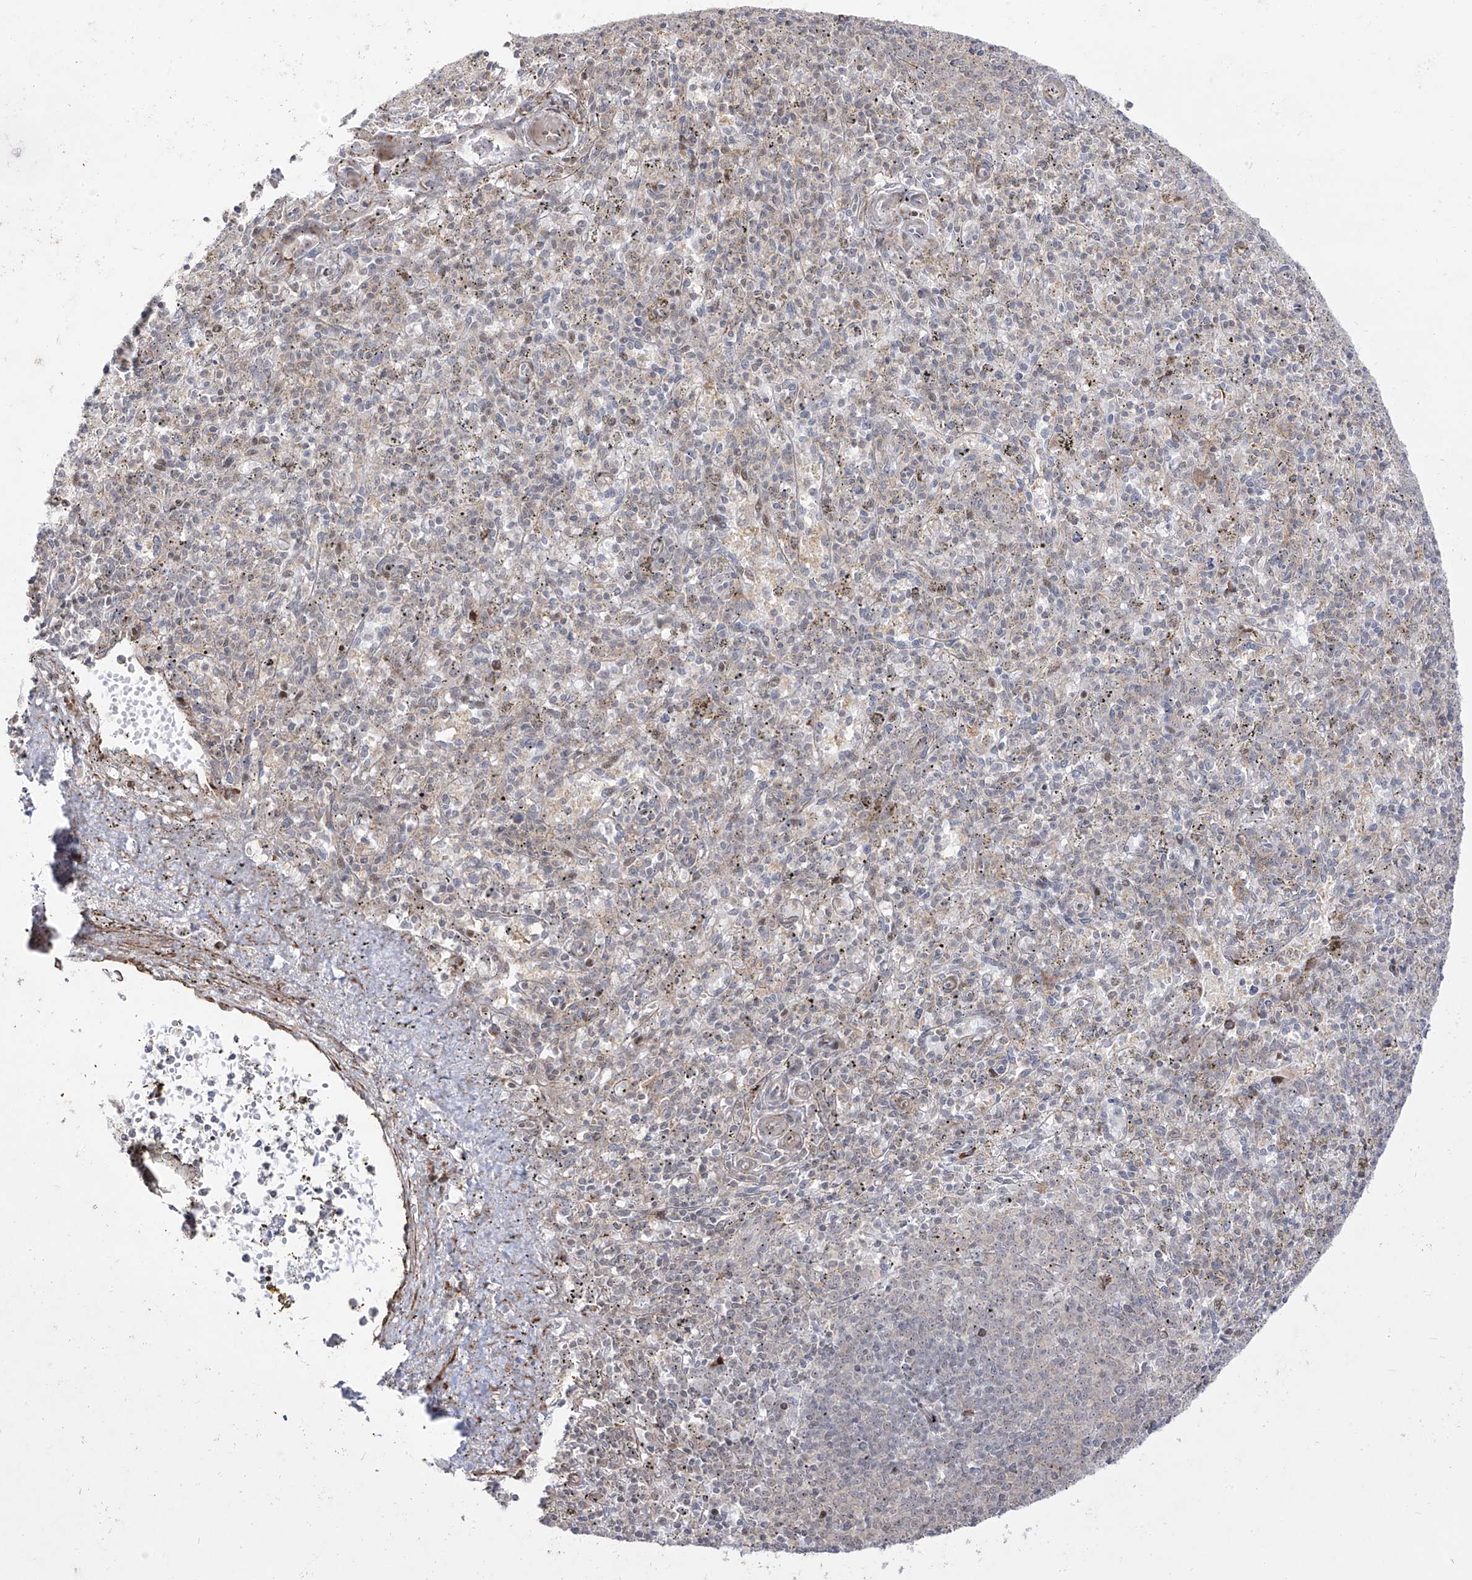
{"staining": {"intensity": "negative", "quantity": "none", "location": "none"}, "tissue": "spleen", "cell_type": "Cells in red pulp", "image_type": "normal", "snomed": [{"axis": "morphology", "description": "Normal tissue, NOS"}, {"axis": "topography", "description": "Spleen"}], "caption": "Micrograph shows no protein positivity in cells in red pulp of benign spleen. Brightfield microscopy of IHC stained with DAB (brown) and hematoxylin (blue), captured at high magnification.", "gene": "ZNF180", "patient": {"sex": "male", "age": 72}}